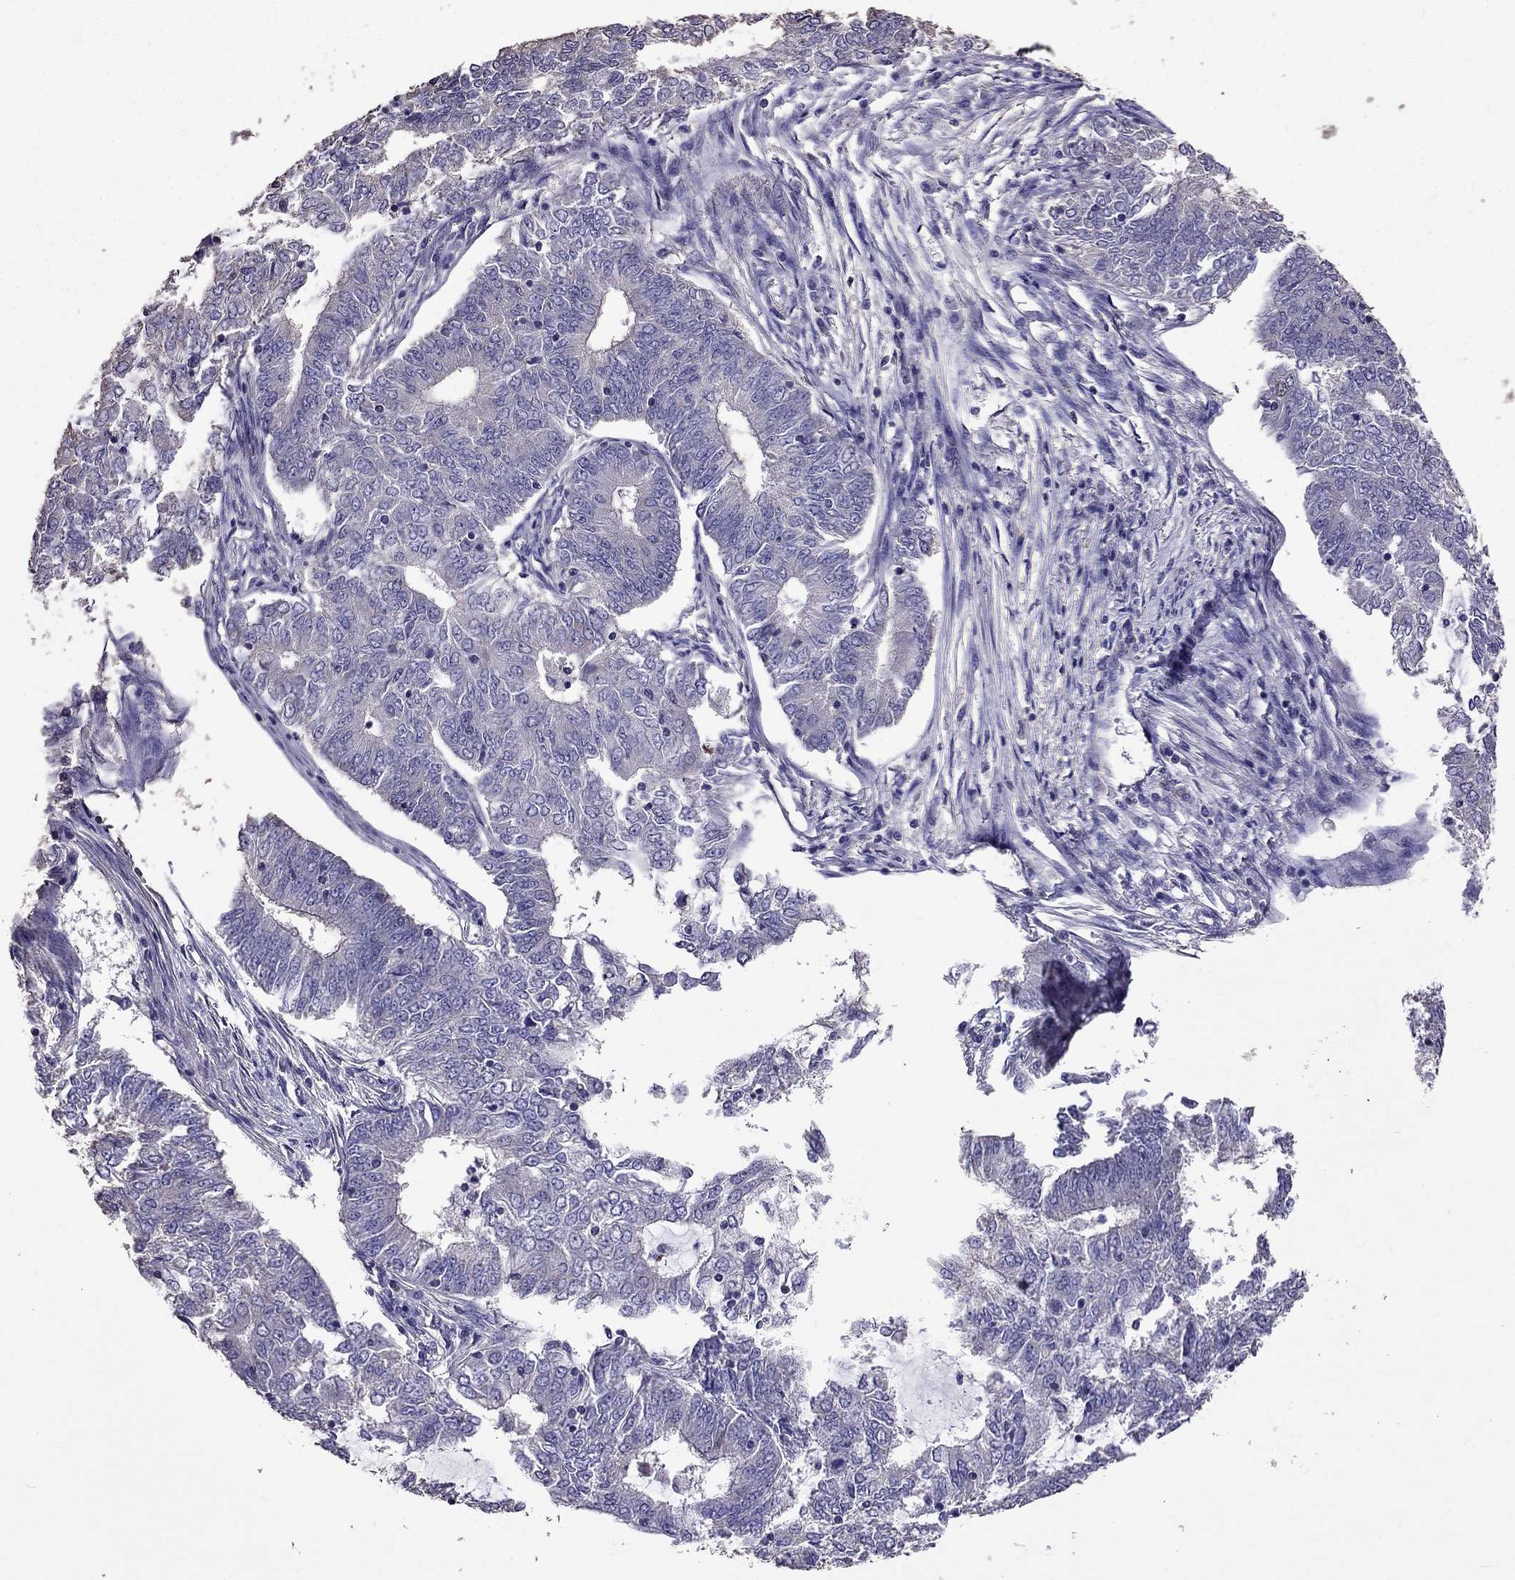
{"staining": {"intensity": "negative", "quantity": "none", "location": "none"}, "tissue": "endometrial cancer", "cell_type": "Tumor cells", "image_type": "cancer", "snomed": [{"axis": "morphology", "description": "Adenocarcinoma, NOS"}, {"axis": "topography", "description": "Endometrium"}], "caption": "Tumor cells show no significant protein expression in endometrial adenocarcinoma. (IHC, brightfield microscopy, high magnification).", "gene": "NKX3-1", "patient": {"sex": "female", "age": 62}}